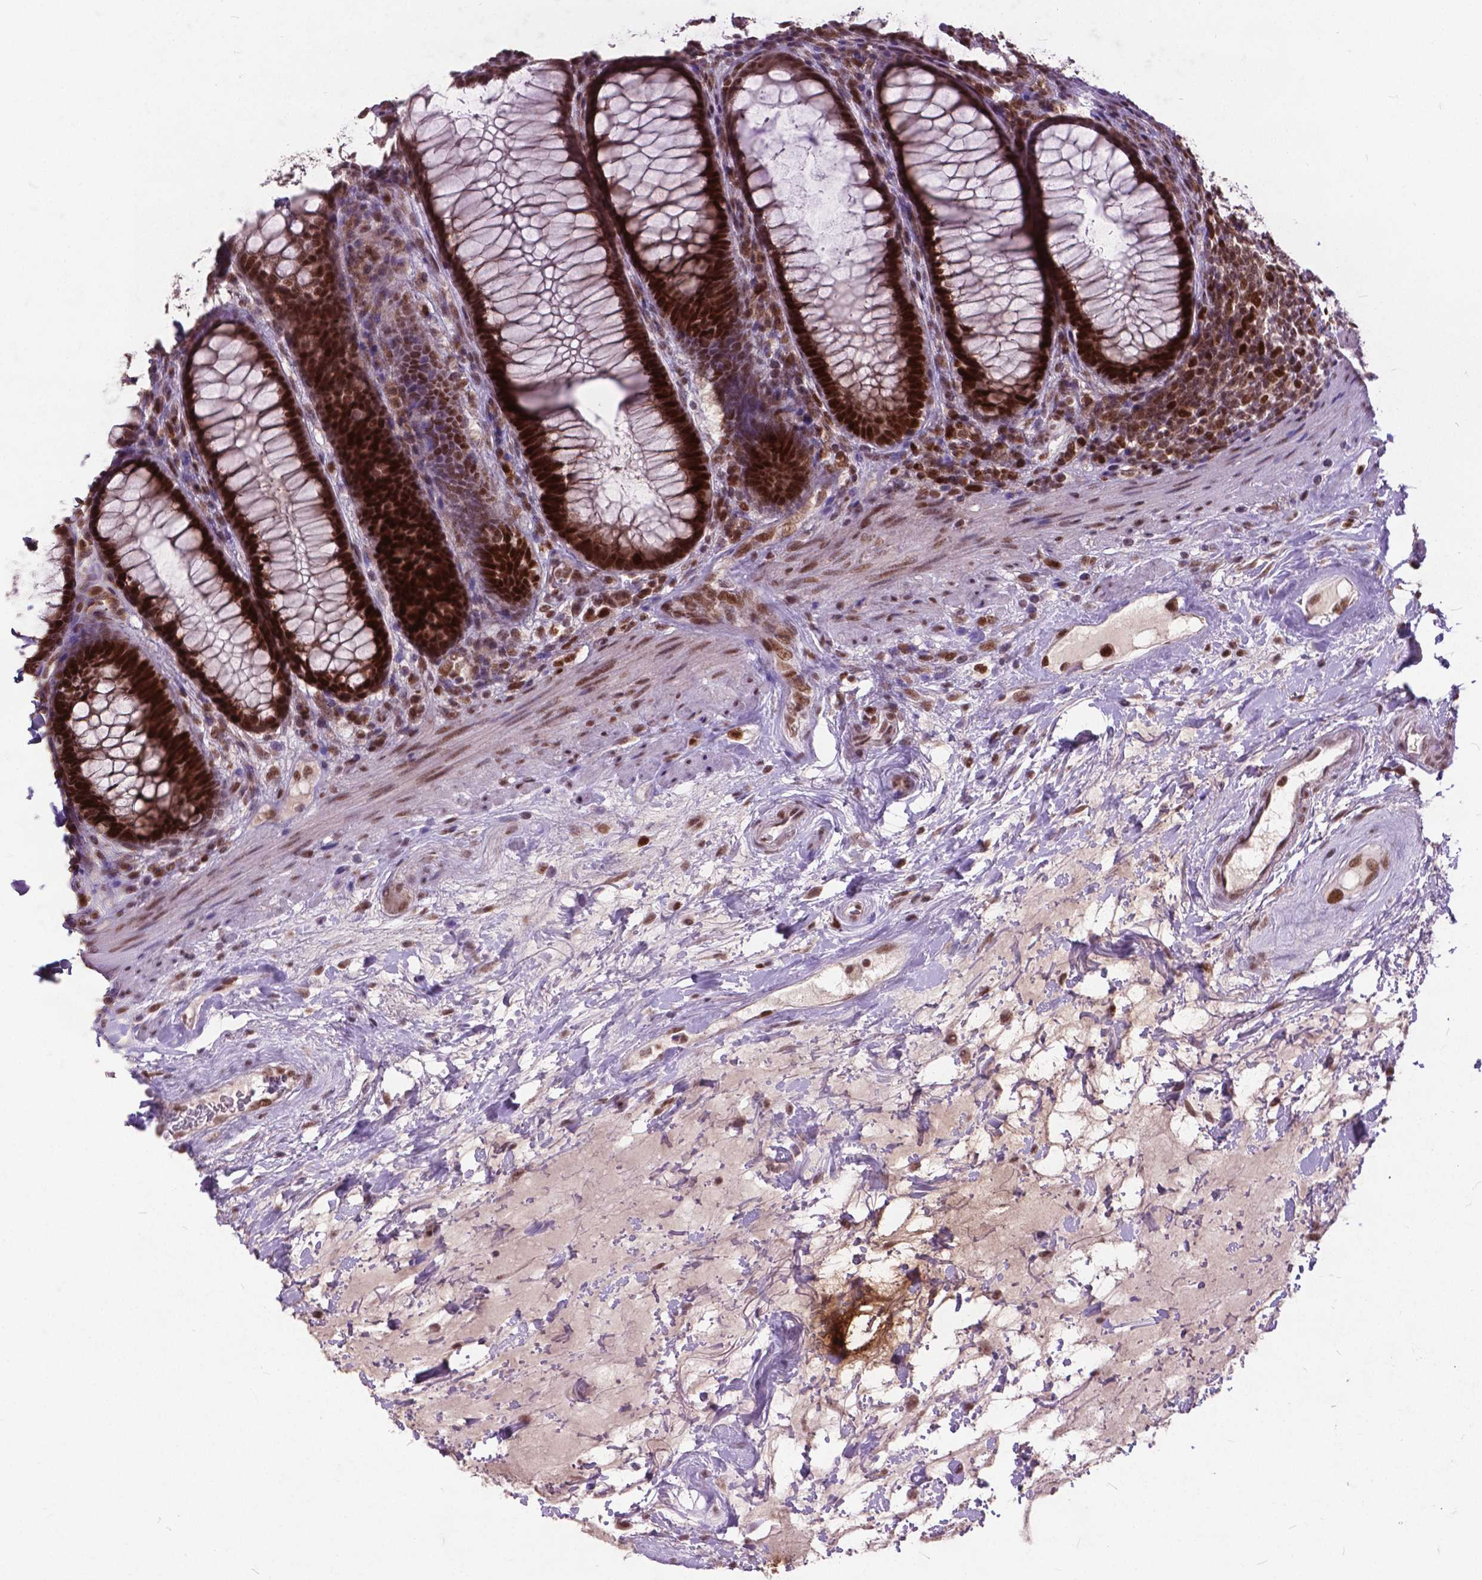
{"staining": {"intensity": "strong", "quantity": ">75%", "location": "cytoplasmic/membranous,nuclear"}, "tissue": "rectum", "cell_type": "Glandular cells", "image_type": "normal", "snomed": [{"axis": "morphology", "description": "Normal tissue, NOS"}, {"axis": "topography", "description": "Rectum"}], "caption": "Immunohistochemistry histopathology image of unremarkable human rectum stained for a protein (brown), which shows high levels of strong cytoplasmic/membranous,nuclear staining in about >75% of glandular cells.", "gene": "MSH2", "patient": {"sex": "male", "age": 72}}